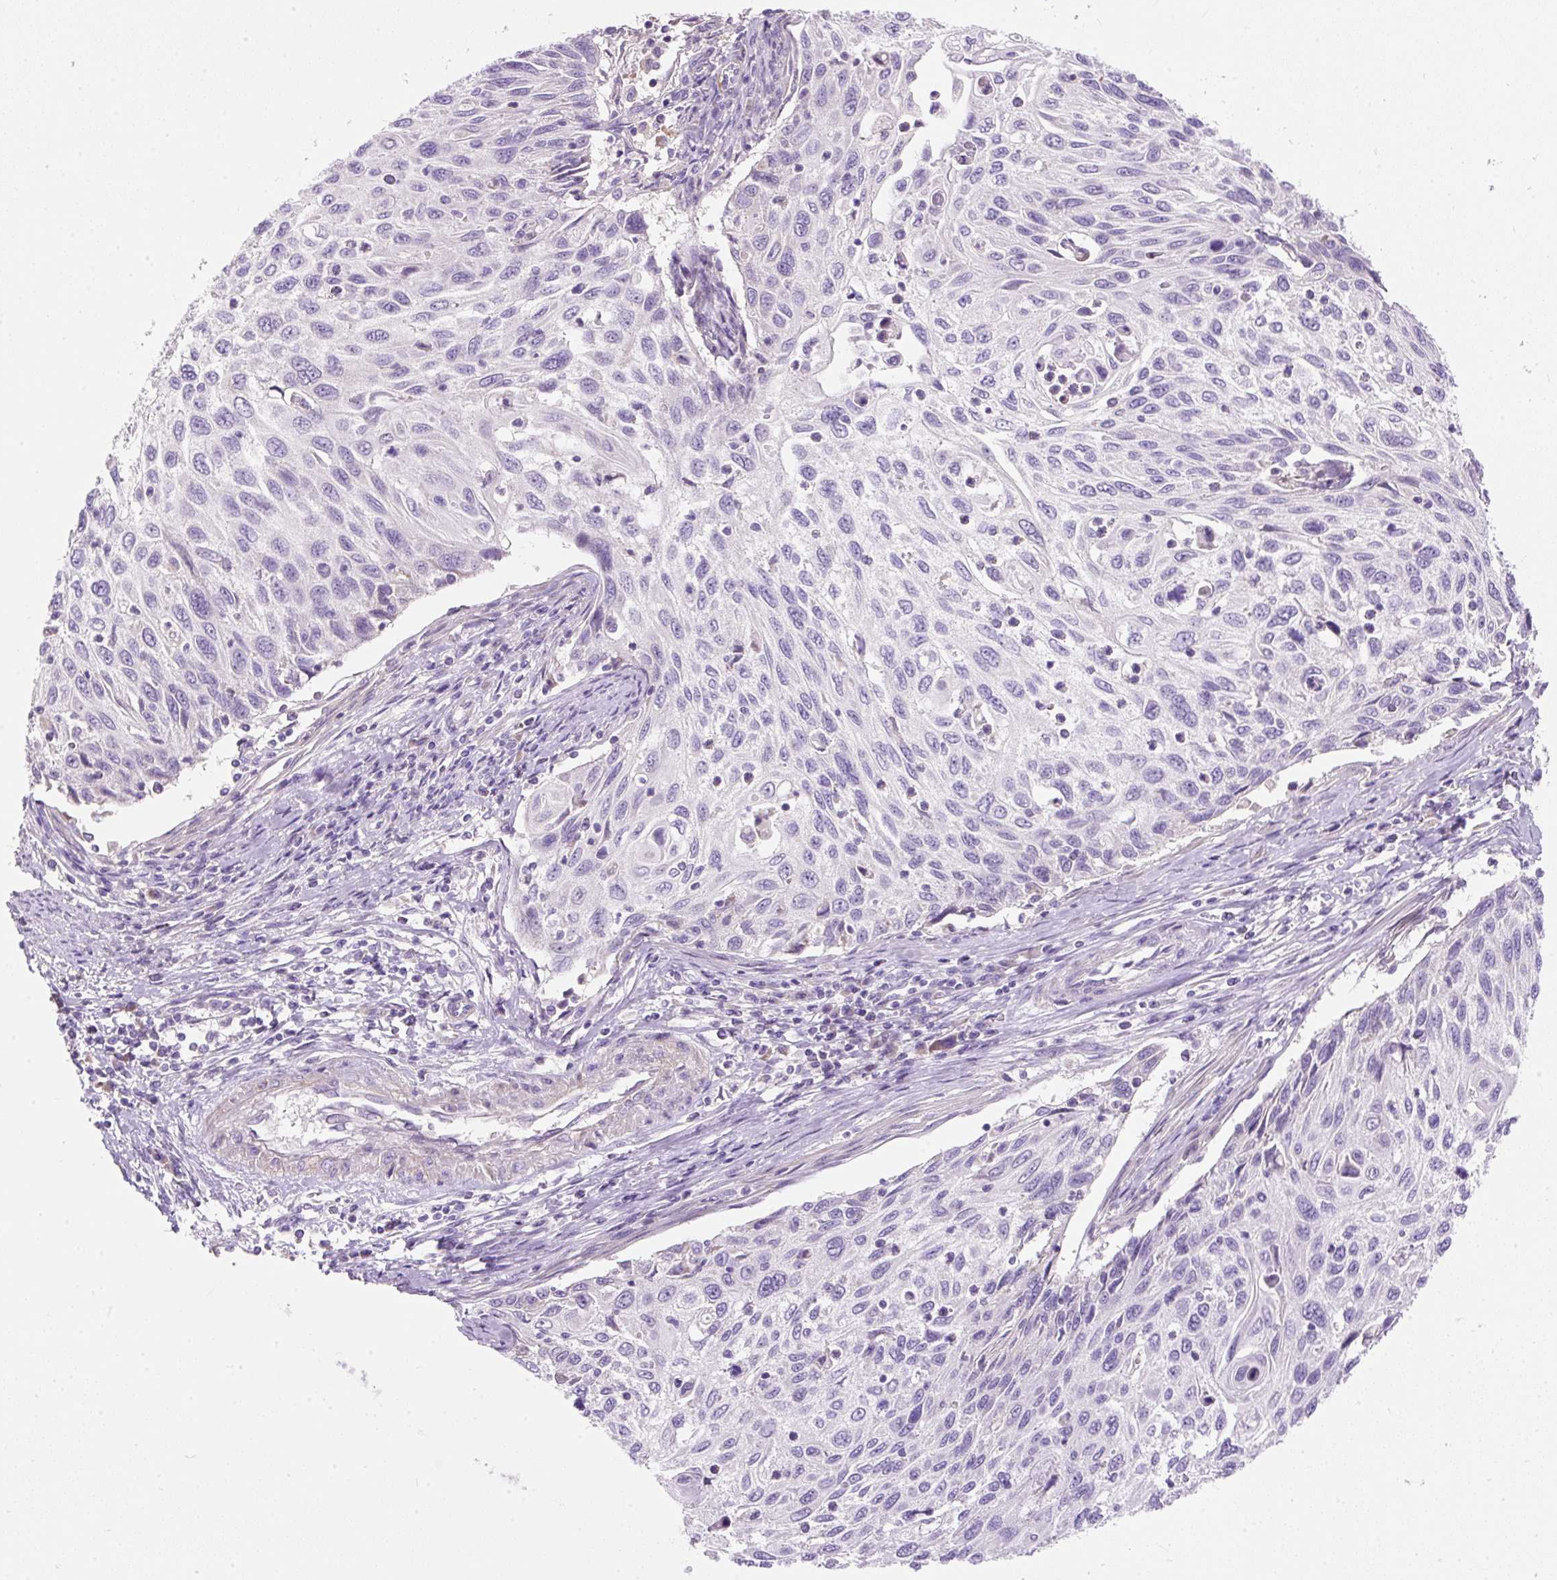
{"staining": {"intensity": "negative", "quantity": "none", "location": "none"}, "tissue": "cervical cancer", "cell_type": "Tumor cells", "image_type": "cancer", "snomed": [{"axis": "morphology", "description": "Squamous cell carcinoma, NOS"}, {"axis": "topography", "description": "Cervix"}], "caption": "Micrograph shows no protein expression in tumor cells of cervical squamous cell carcinoma tissue.", "gene": "SUSD5", "patient": {"sex": "female", "age": 70}}